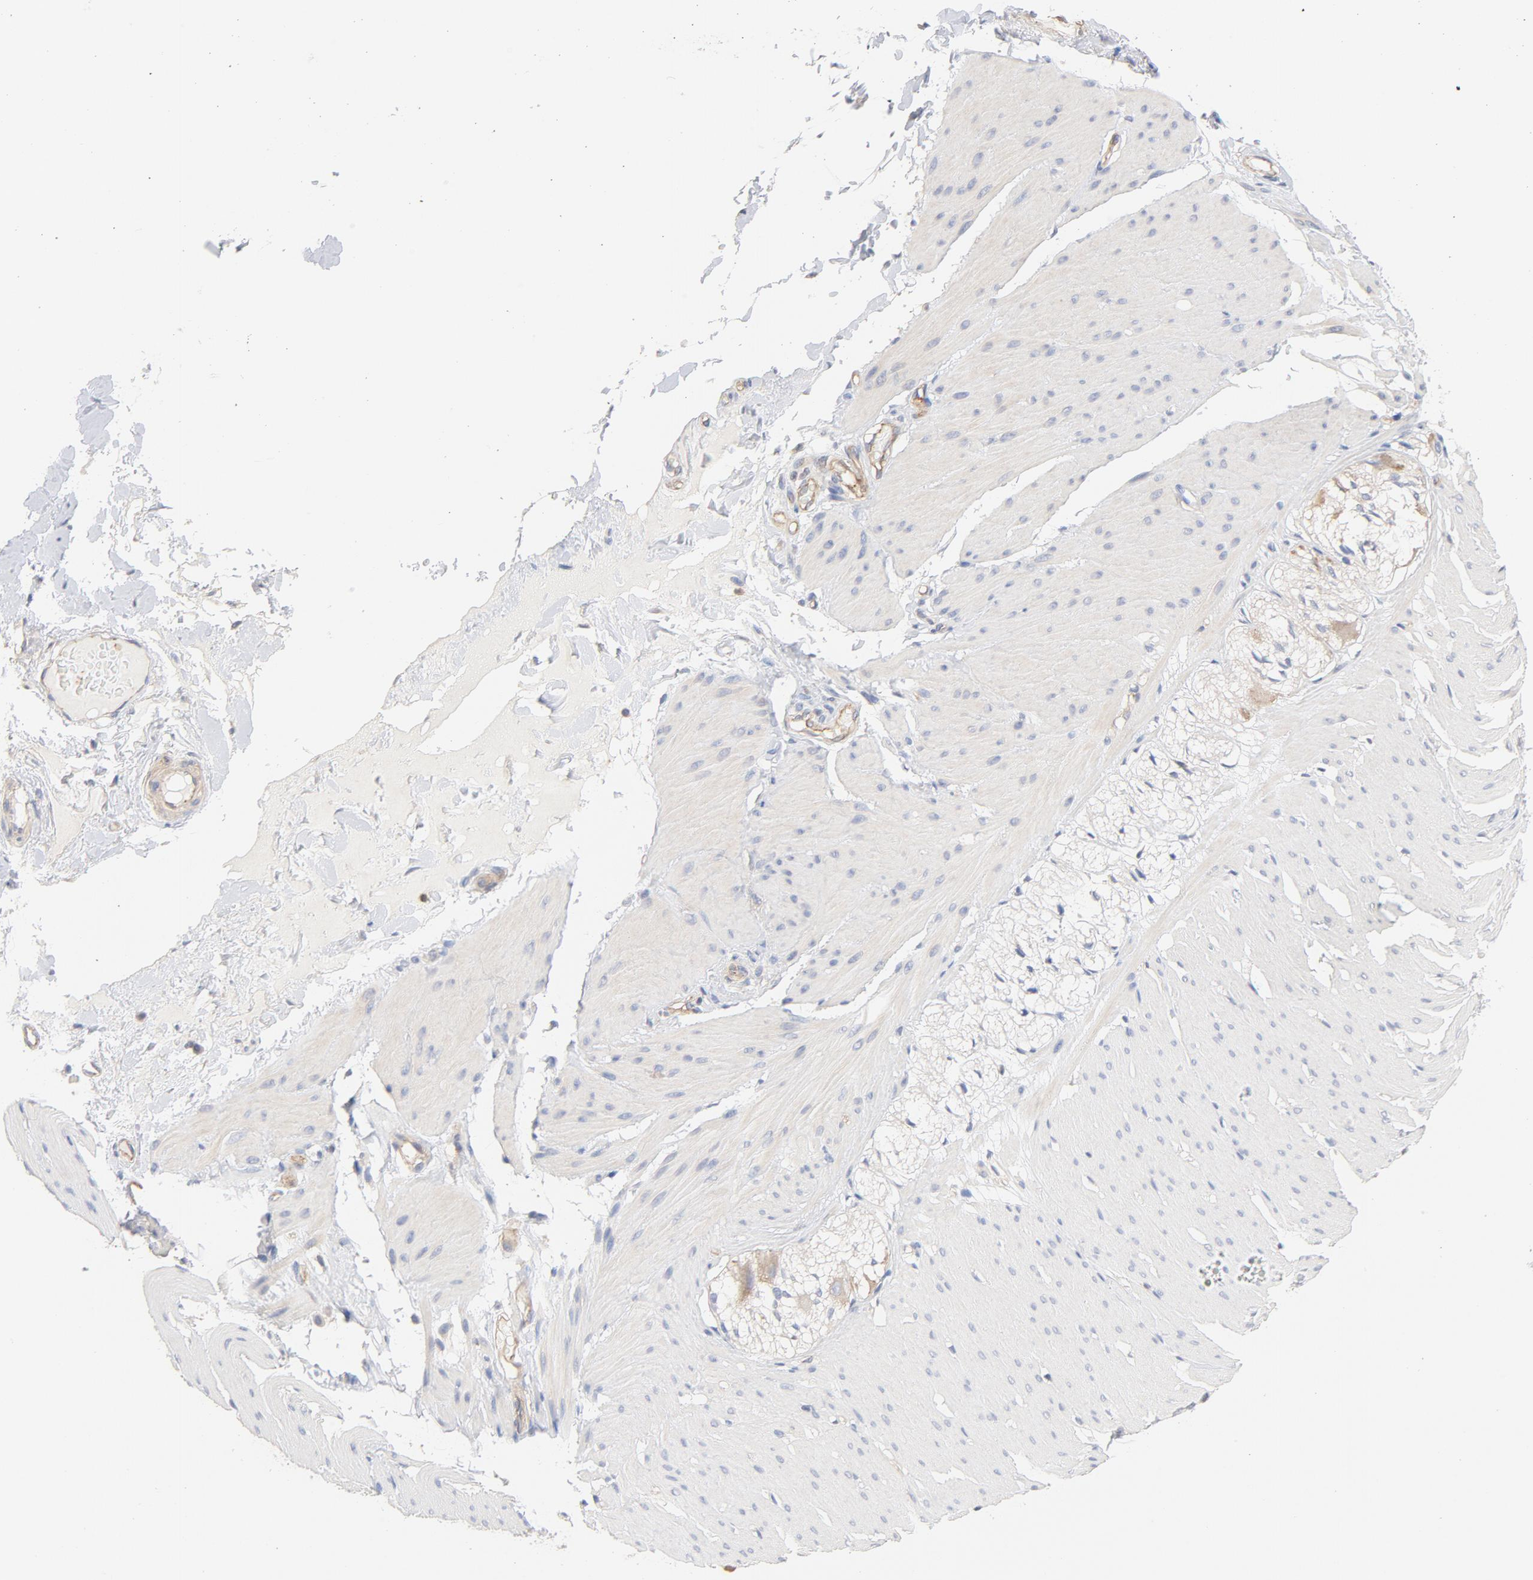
{"staining": {"intensity": "negative", "quantity": "none", "location": "none"}, "tissue": "smooth muscle", "cell_type": "Smooth muscle cells", "image_type": "normal", "snomed": [{"axis": "morphology", "description": "Normal tissue, NOS"}, {"axis": "topography", "description": "Smooth muscle"}, {"axis": "topography", "description": "Colon"}], "caption": "There is no significant positivity in smooth muscle cells of smooth muscle. (DAB (3,3'-diaminobenzidine) immunohistochemistry, high magnification).", "gene": "STRN3", "patient": {"sex": "male", "age": 67}}